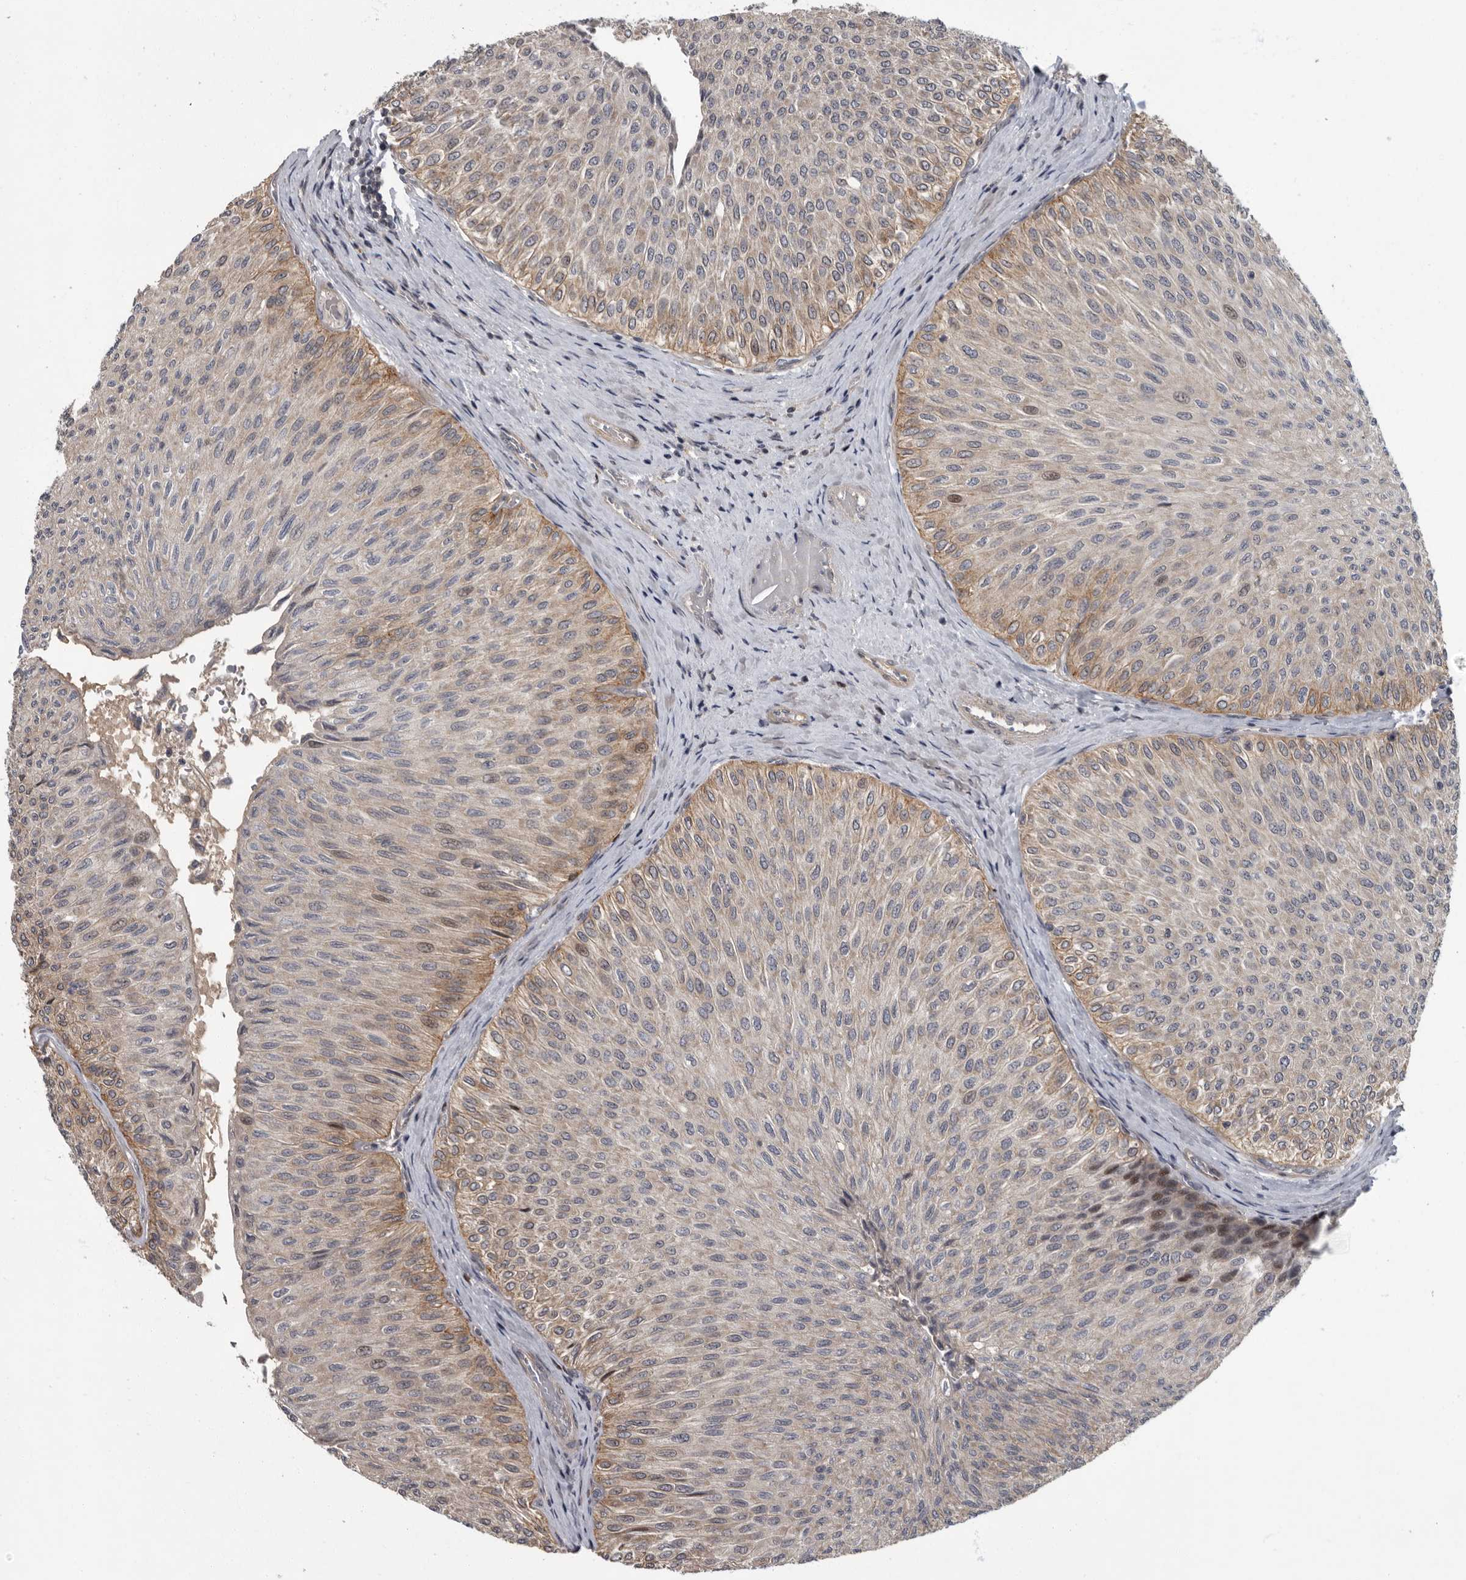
{"staining": {"intensity": "moderate", "quantity": "<25%", "location": "cytoplasmic/membranous"}, "tissue": "urothelial cancer", "cell_type": "Tumor cells", "image_type": "cancer", "snomed": [{"axis": "morphology", "description": "Urothelial carcinoma, Low grade"}, {"axis": "topography", "description": "Urinary bladder"}], "caption": "Protein expression analysis of urothelial cancer displays moderate cytoplasmic/membranous positivity in approximately <25% of tumor cells.", "gene": "PDE7A", "patient": {"sex": "male", "age": 78}}